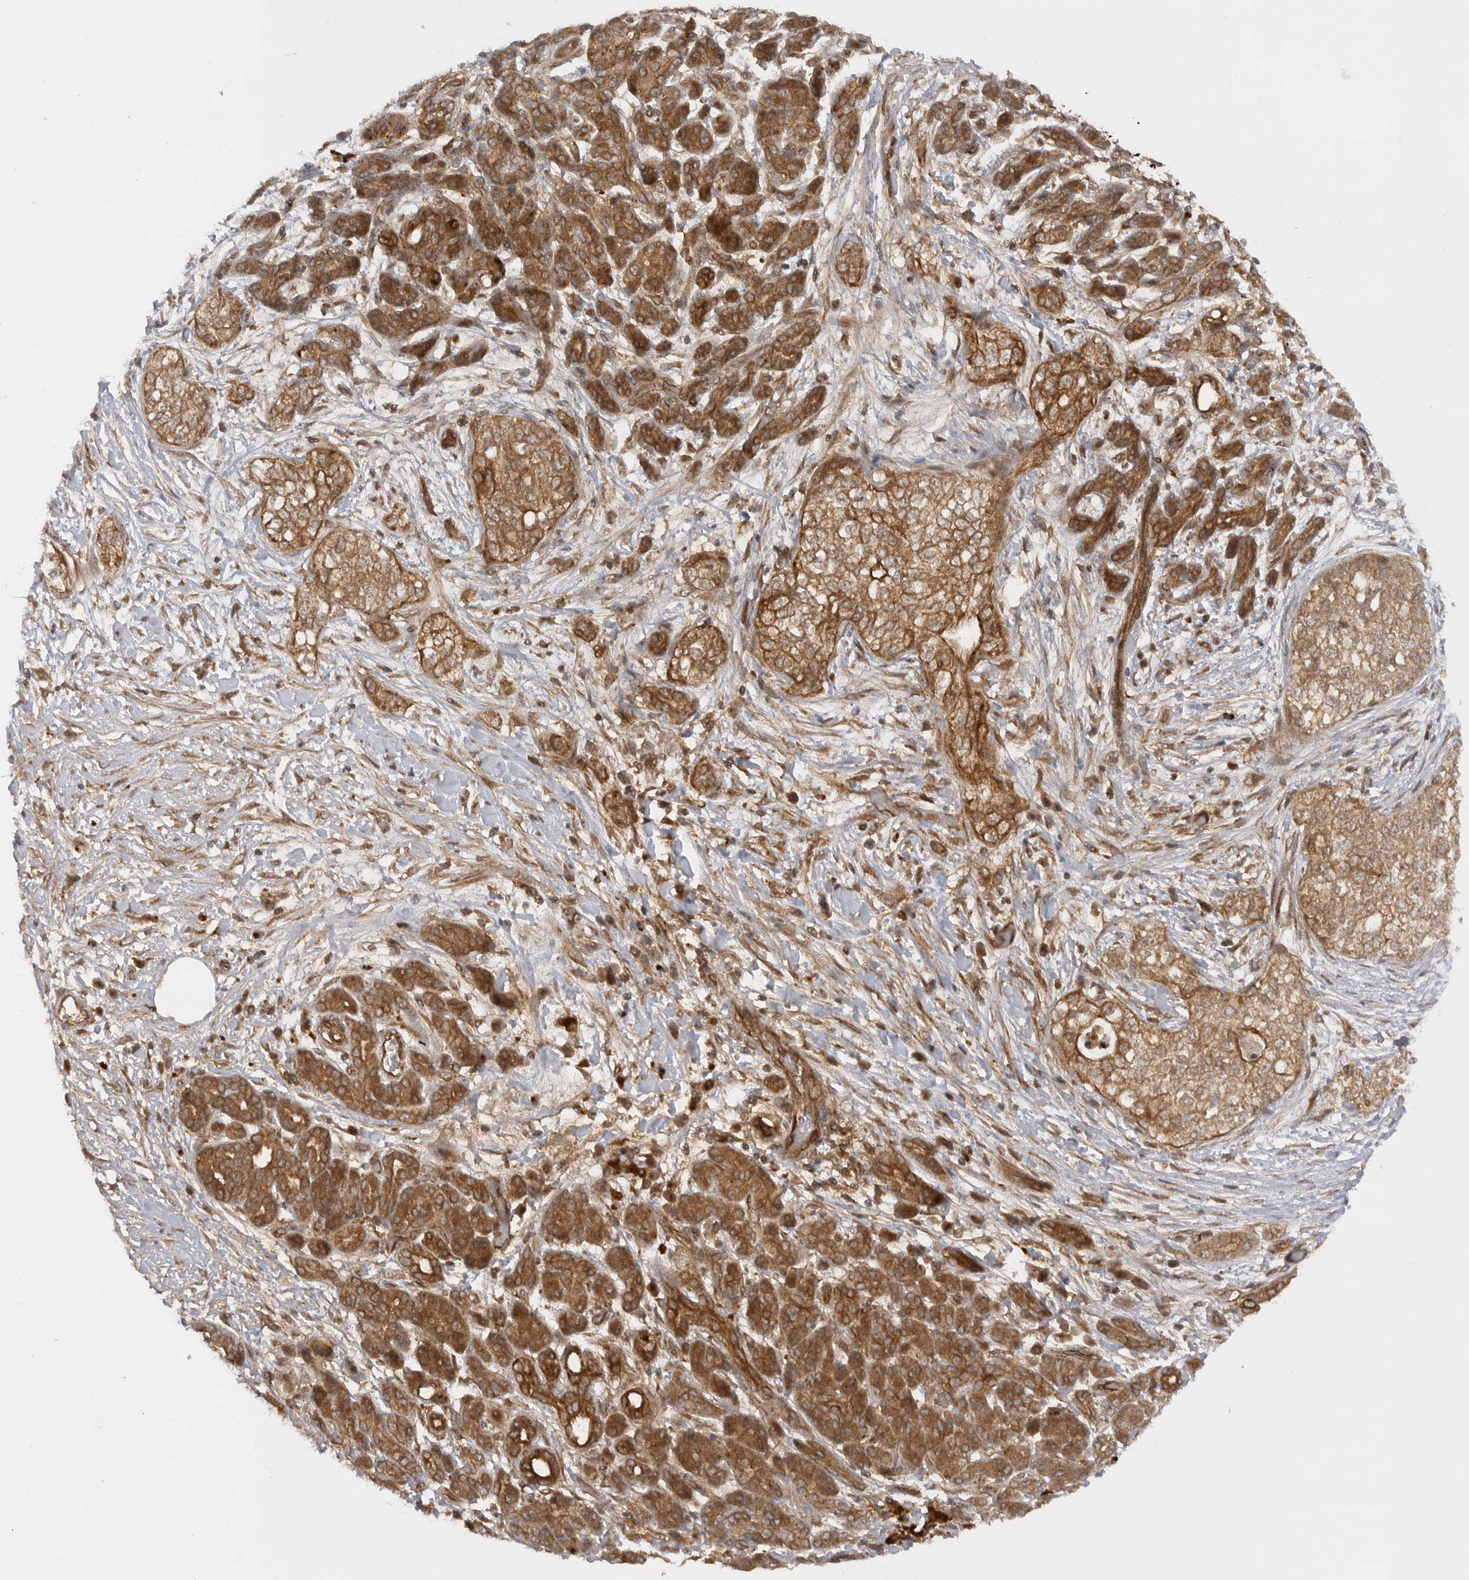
{"staining": {"intensity": "moderate", "quantity": ">75%", "location": "cytoplasmic/membranous"}, "tissue": "pancreatic cancer", "cell_type": "Tumor cells", "image_type": "cancer", "snomed": [{"axis": "morphology", "description": "Adenocarcinoma, NOS"}, {"axis": "topography", "description": "Pancreas"}], "caption": "Pancreatic cancer (adenocarcinoma) was stained to show a protein in brown. There is medium levels of moderate cytoplasmic/membranous expression in approximately >75% of tumor cells.", "gene": "PRDX4", "patient": {"sex": "male", "age": 72}}